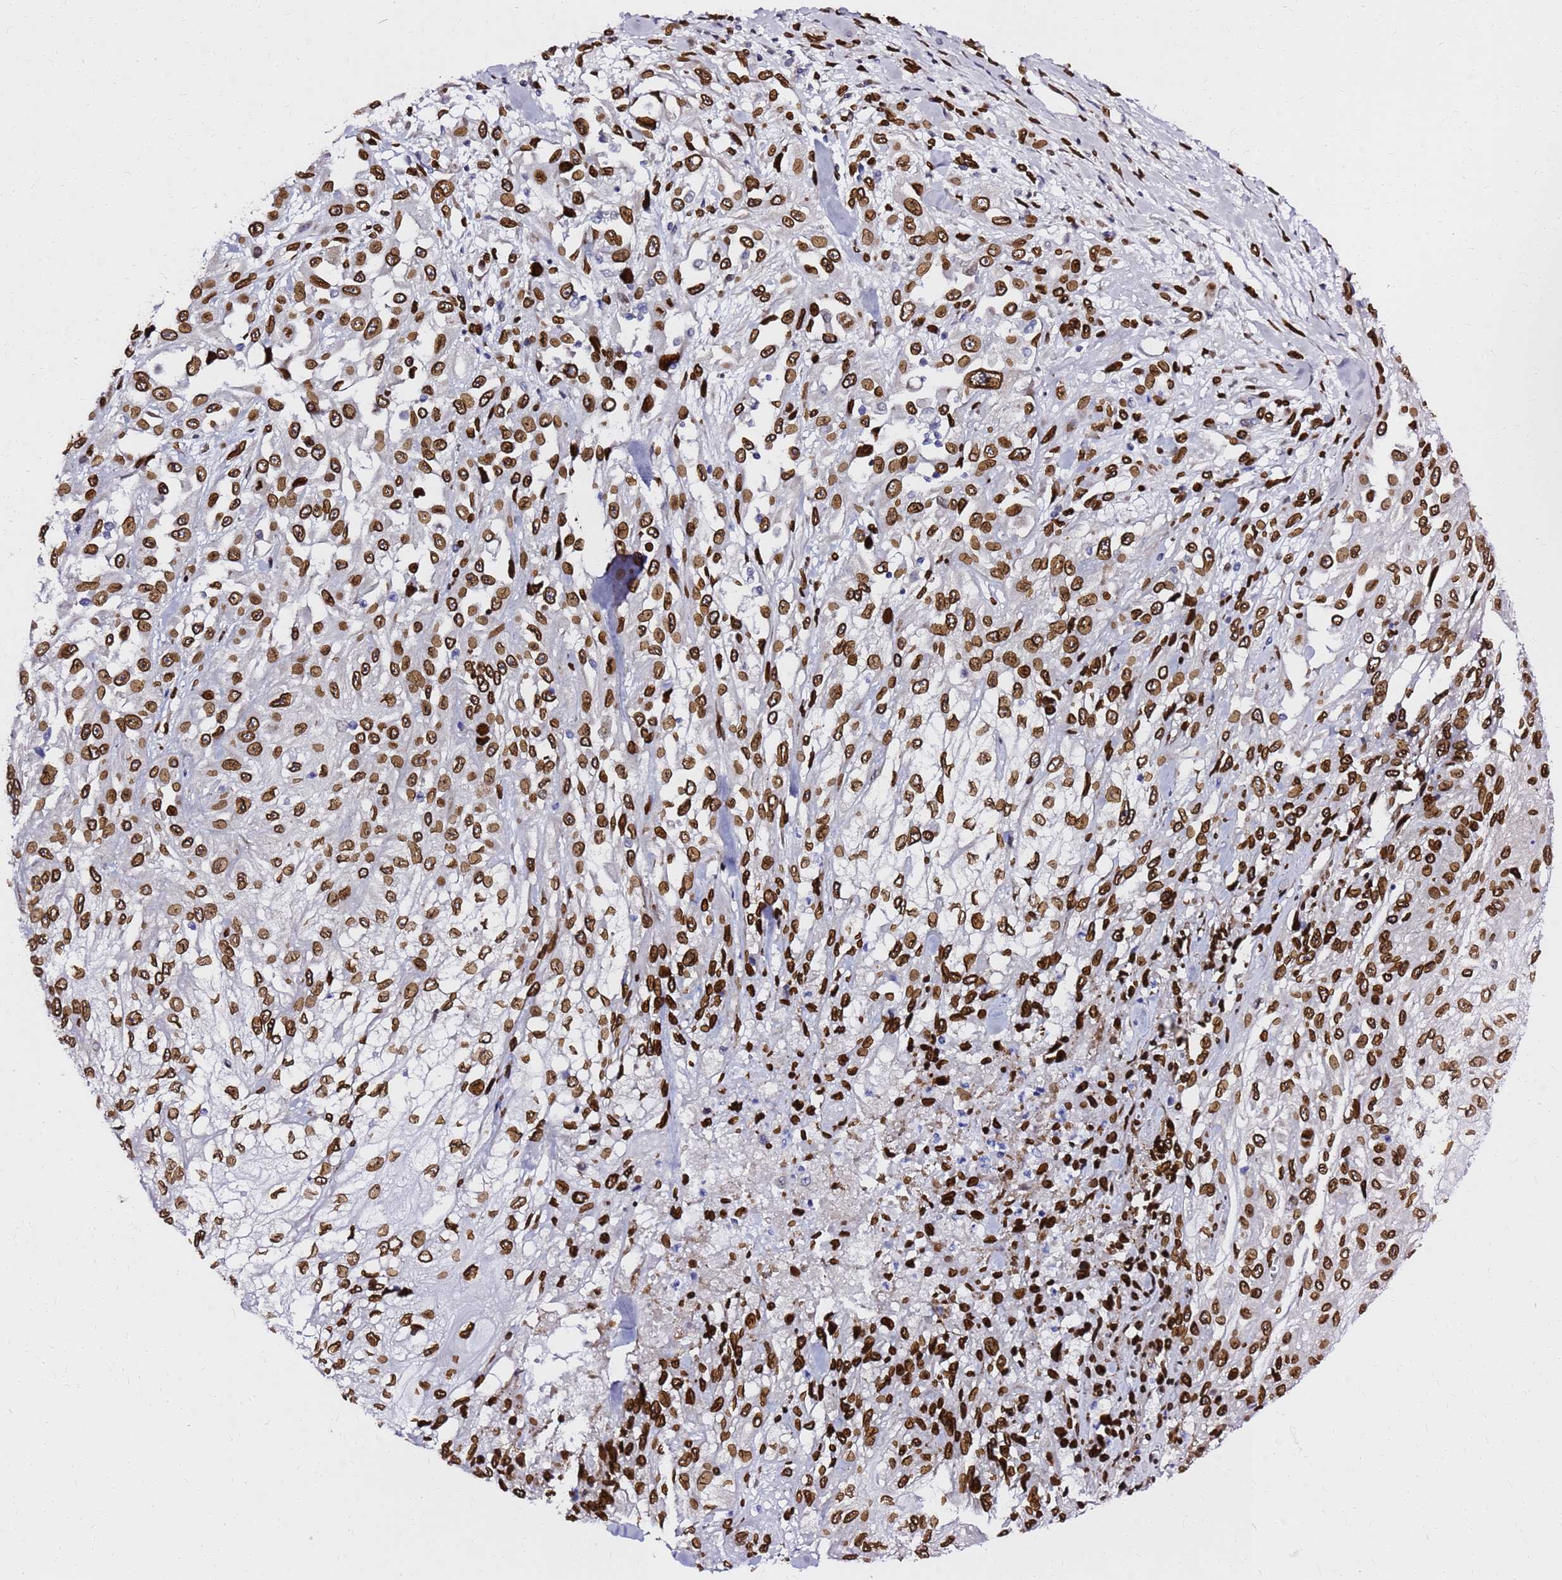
{"staining": {"intensity": "strong", "quantity": ">75%", "location": "cytoplasmic/membranous,nuclear"}, "tissue": "skin cancer", "cell_type": "Tumor cells", "image_type": "cancer", "snomed": [{"axis": "morphology", "description": "Squamous cell carcinoma, NOS"}, {"axis": "morphology", "description": "Squamous cell carcinoma, metastatic, NOS"}, {"axis": "topography", "description": "Skin"}, {"axis": "topography", "description": "Lymph node"}], "caption": "A histopathology image of human metastatic squamous cell carcinoma (skin) stained for a protein demonstrates strong cytoplasmic/membranous and nuclear brown staining in tumor cells.", "gene": "C6orf141", "patient": {"sex": "male", "age": 75}}